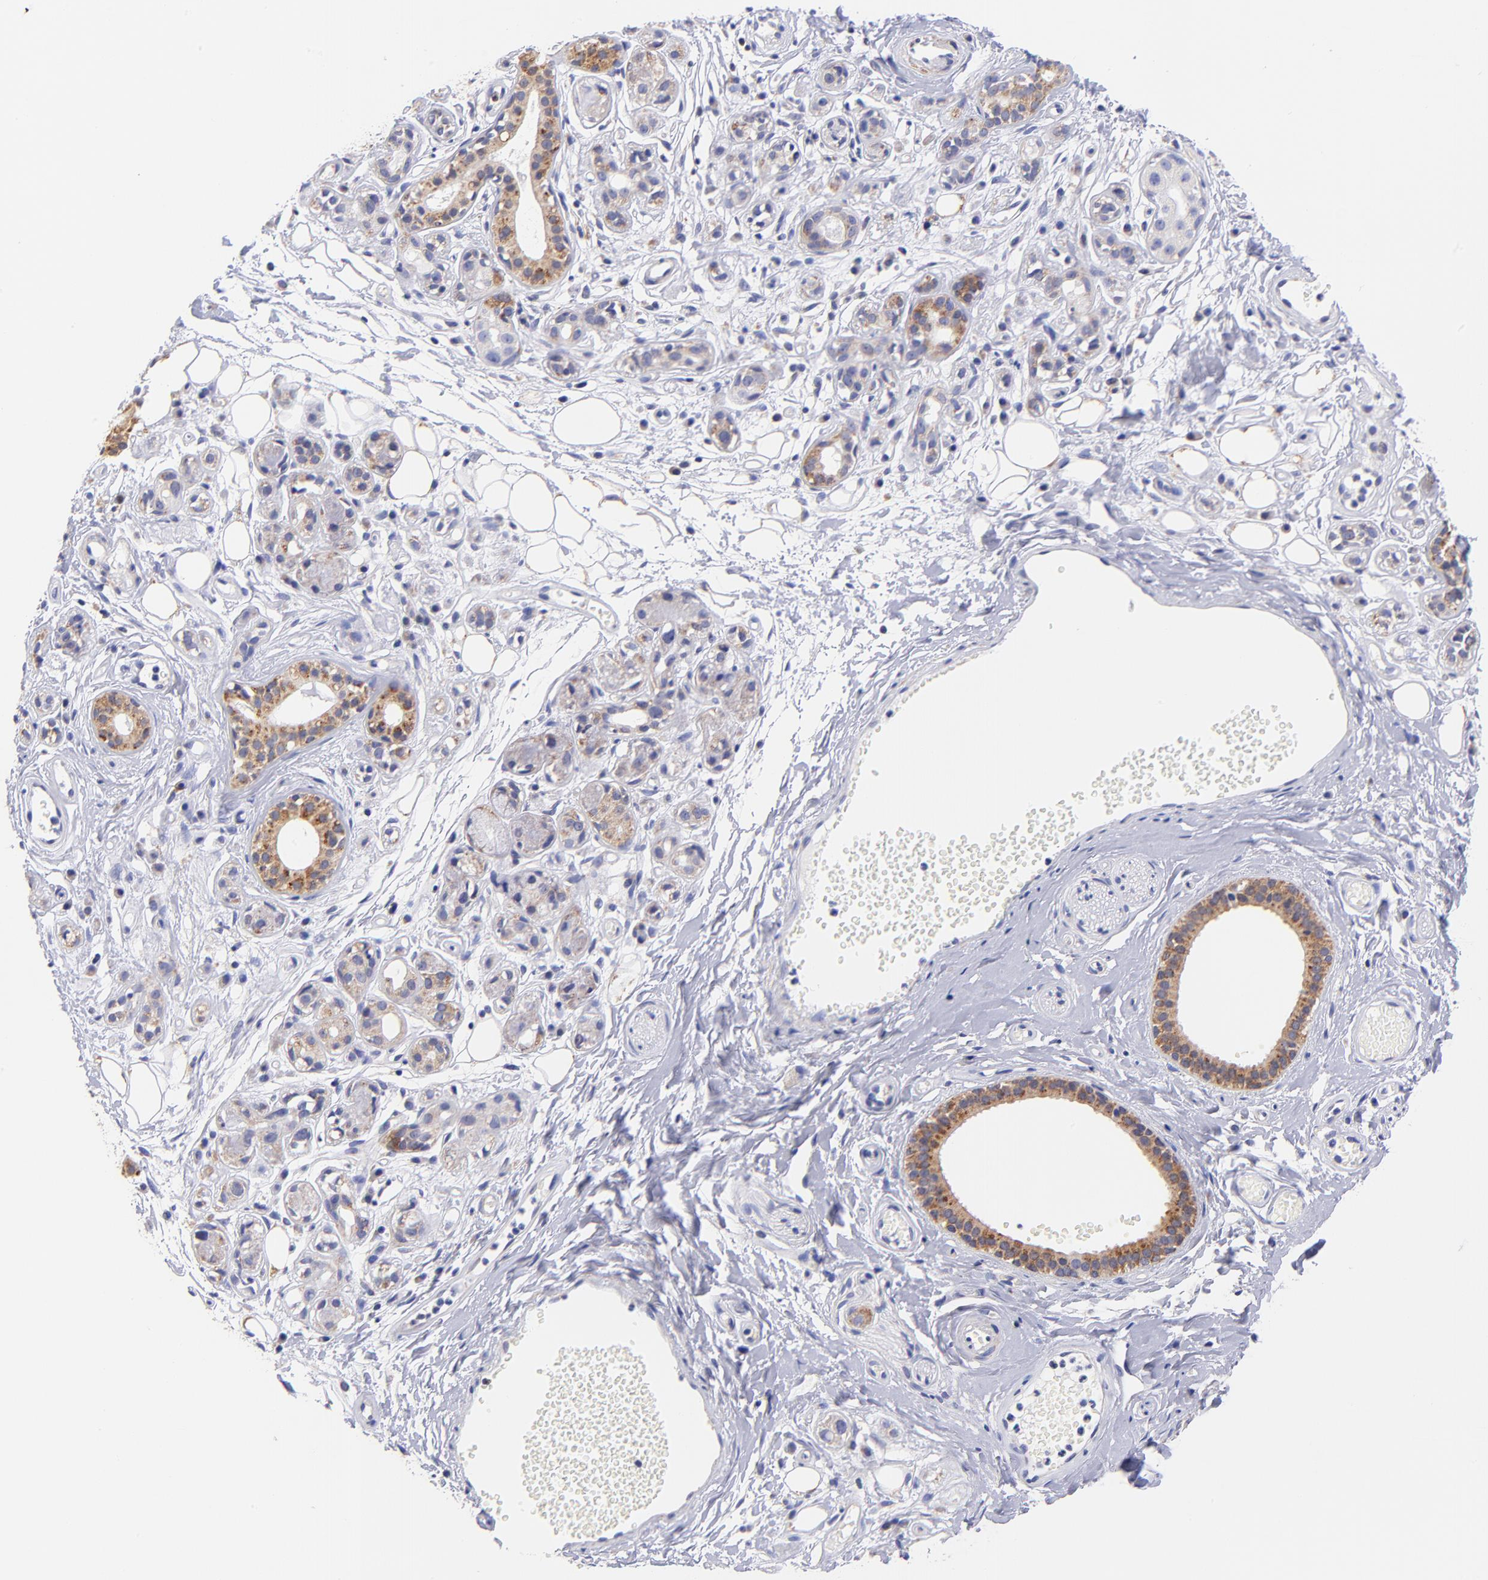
{"staining": {"intensity": "moderate", "quantity": "<25%", "location": "cytoplasmic/membranous"}, "tissue": "salivary gland", "cell_type": "Glandular cells", "image_type": "normal", "snomed": [{"axis": "morphology", "description": "Normal tissue, NOS"}, {"axis": "topography", "description": "Salivary gland"}], "caption": "Moderate cytoplasmic/membranous staining for a protein is present in approximately <25% of glandular cells of benign salivary gland using immunohistochemistry (IHC).", "gene": "NDUFB7", "patient": {"sex": "male", "age": 54}}